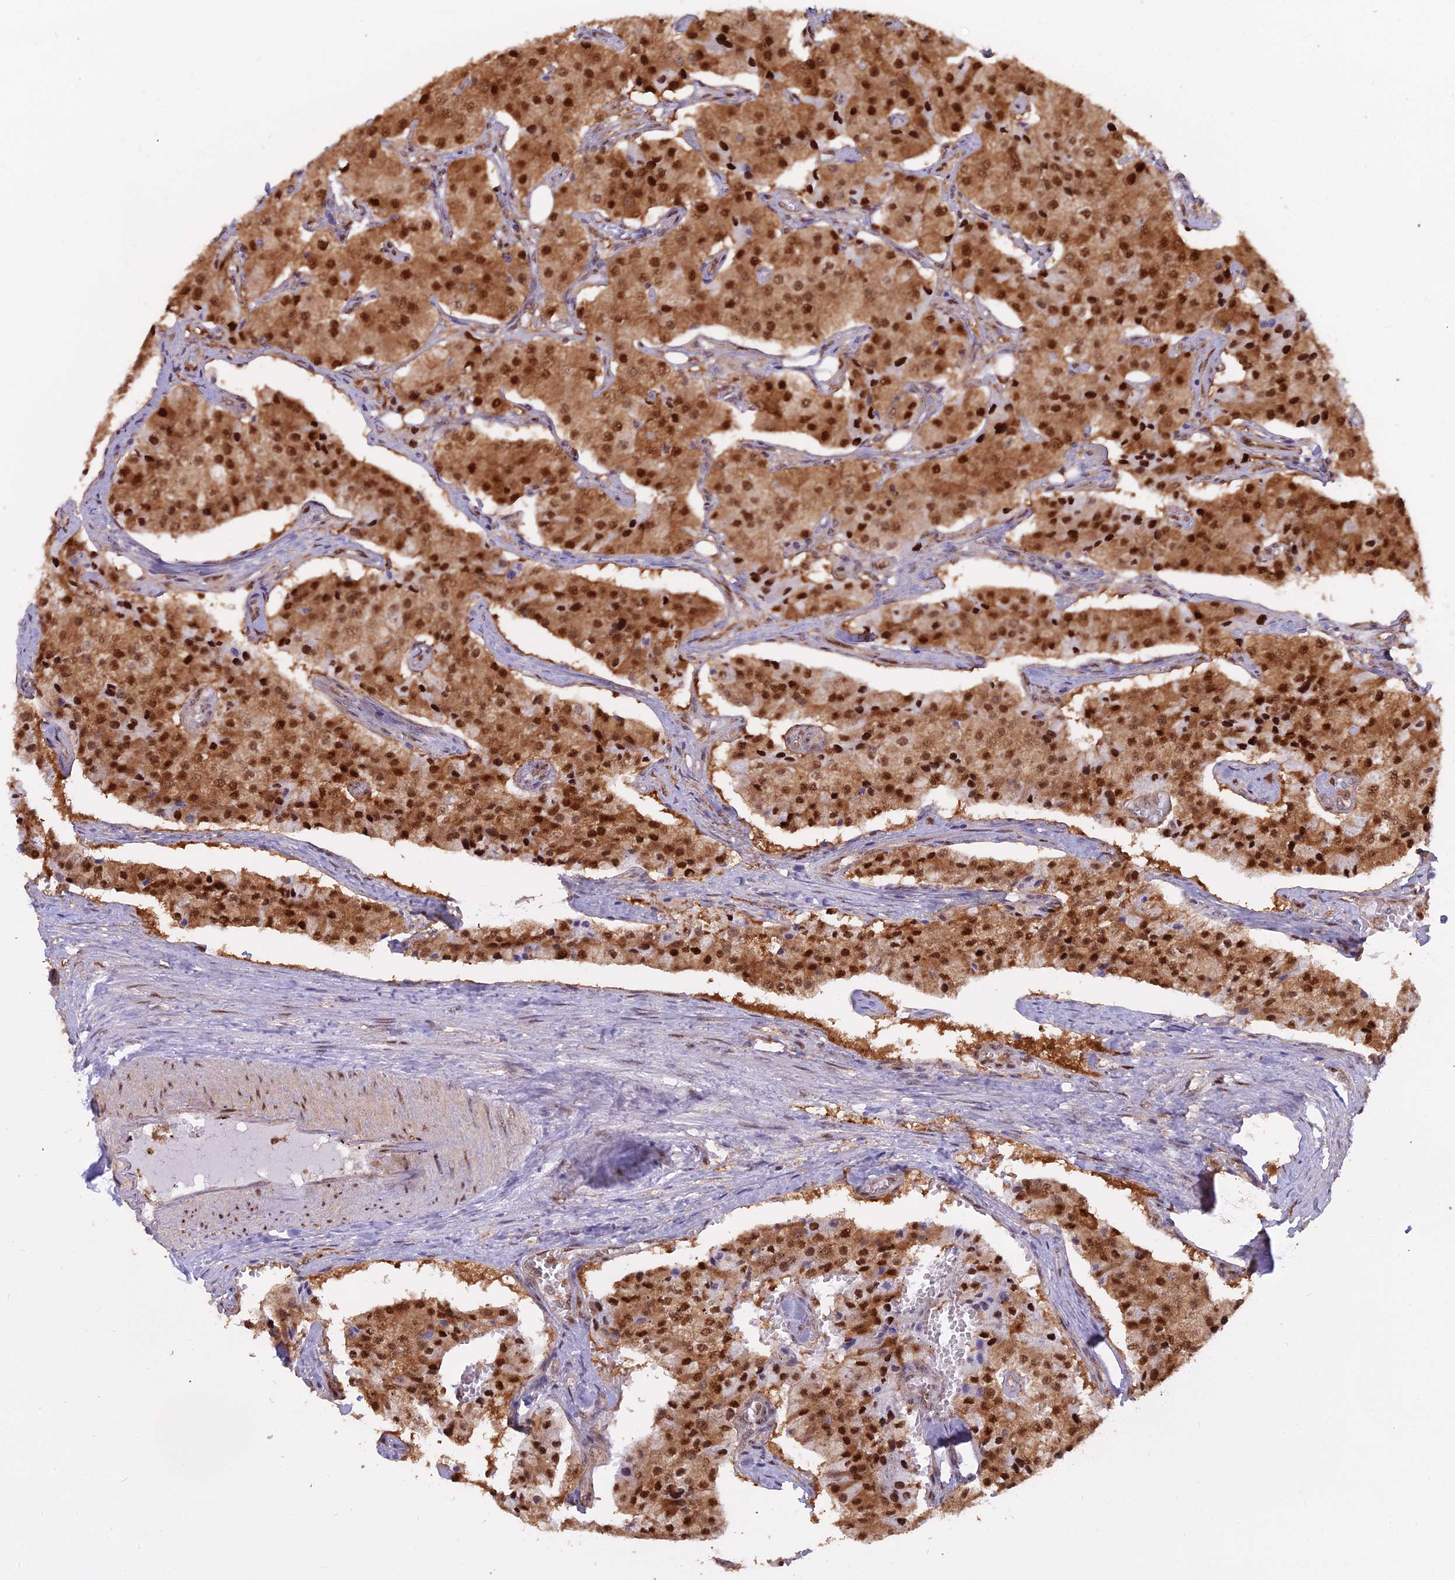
{"staining": {"intensity": "strong", "quantity": ">75%", "location": "cytoplasmic/membranous,nuclear"}, "tissue": "carcinoid", "cell_type": "Tumor cells", "image_type": "cancer", "snomed": [{"axis": "morphology", "description": "Carcinoid, malignant, NOS"}, {"axis": "topography", "description": "Colon"}], "caption": "Immunohistochemistry (IHC) of carcinoid (malignant) demonstrates high levels of strong cytoplasmic/membranous and nuclear staining in about >75% of tumor cells.", "gene": "NPEPL1", "patient": {"sex": "female", "age": 52}}